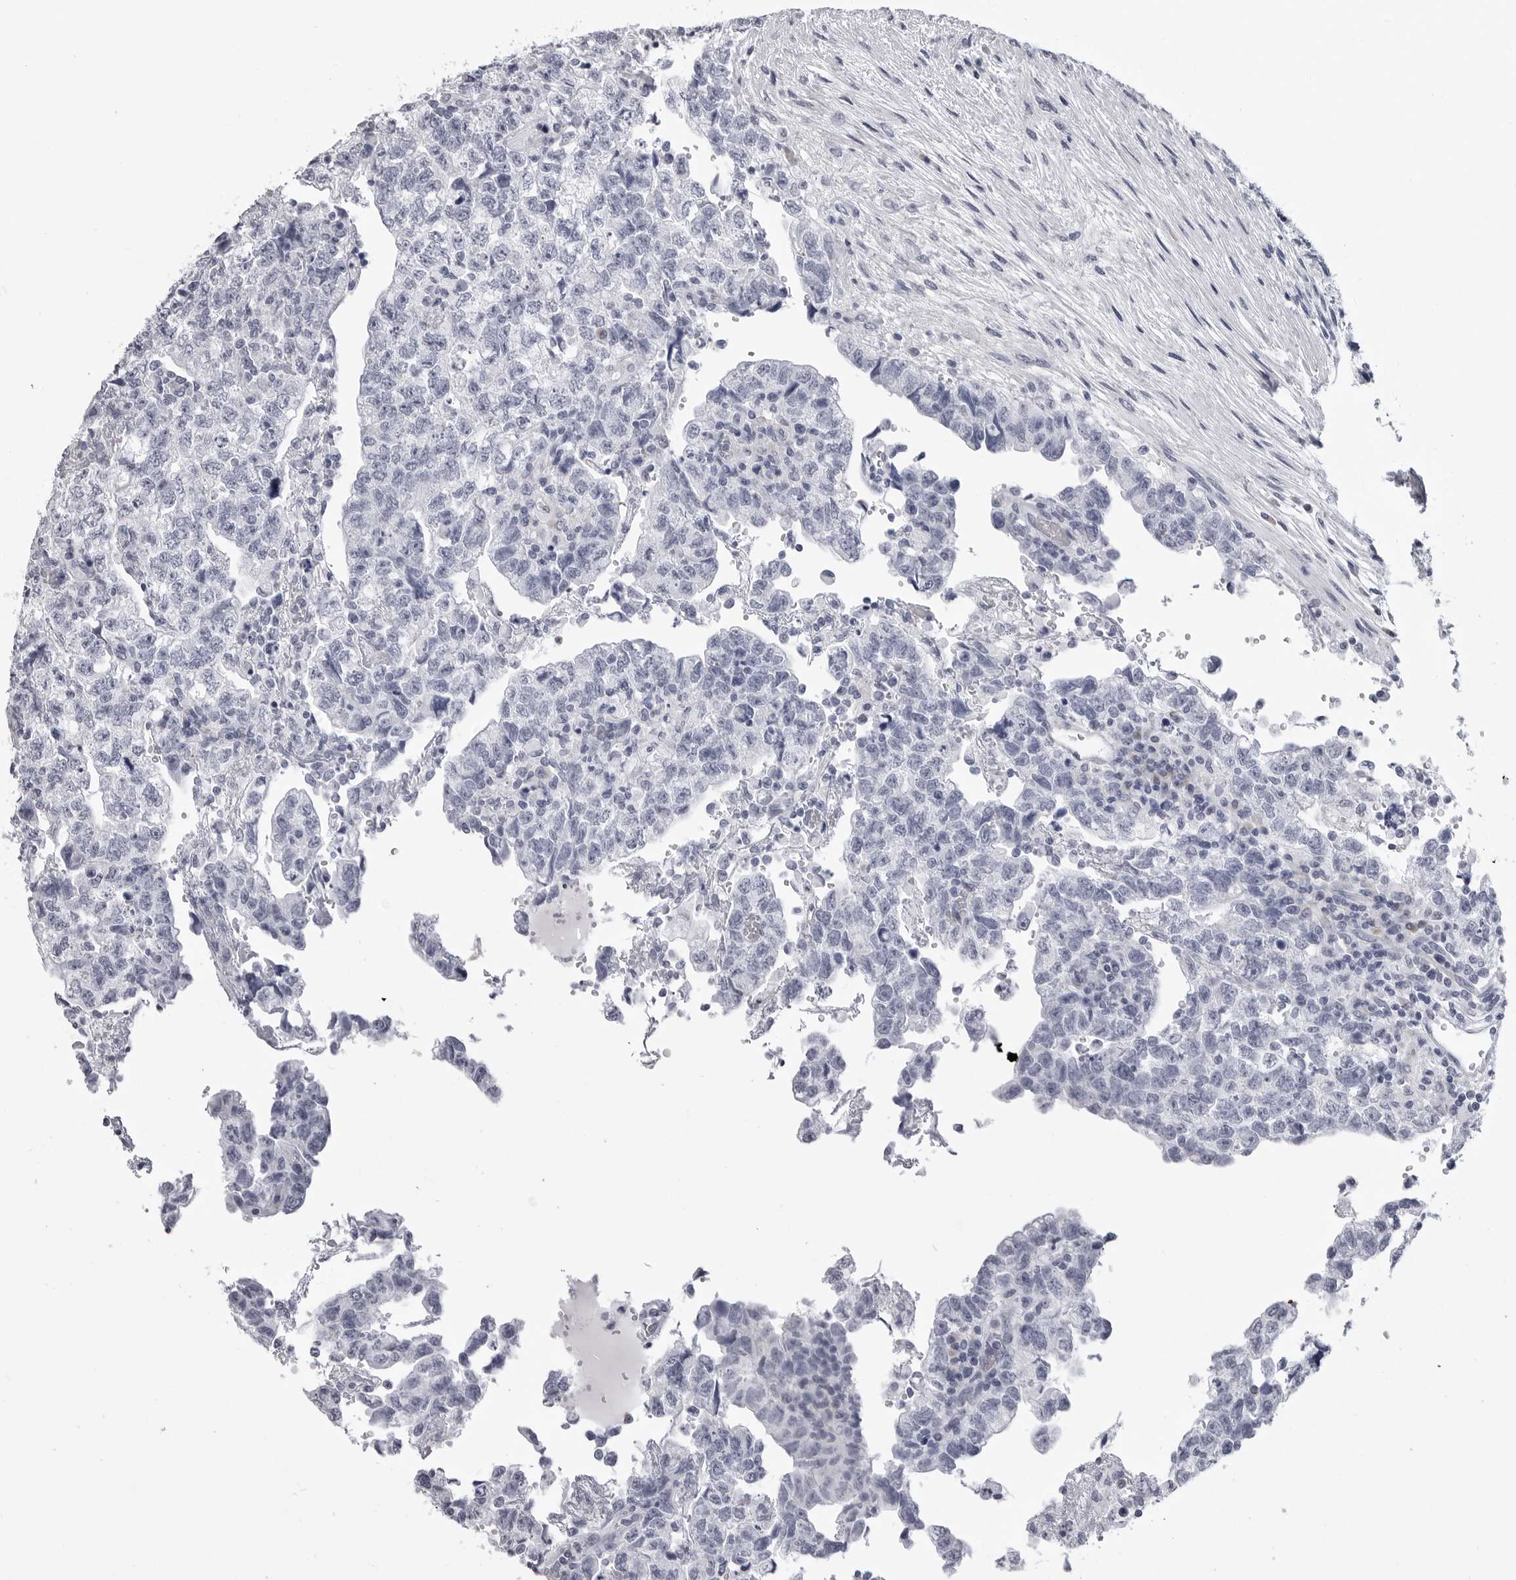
{"staining": {"intensity": "negative", "quantity": "none", "location": "none"}, "tissue": "testis cancer", "cell_type": "Tumor cells", "image_type": "cancer", "snomed": [{"axis": "morphology", "description": "Normal tissue, NOS"}, {"axis": "morphology", "description": "Carcinoma, Embryonal, NOS"}, {"axis": "topography", "description": "Testis"}], "caption": "Immunohistochemistry photomicrograph of neoplastic tissue: testis embryonal carcinoma stained with DAB (3,3'-diaminobenzidine) demonstrates no significant protein positivity in tumor cells.", "gene": "LGALS4", "patient": {"sex": "male", "age": 36}}